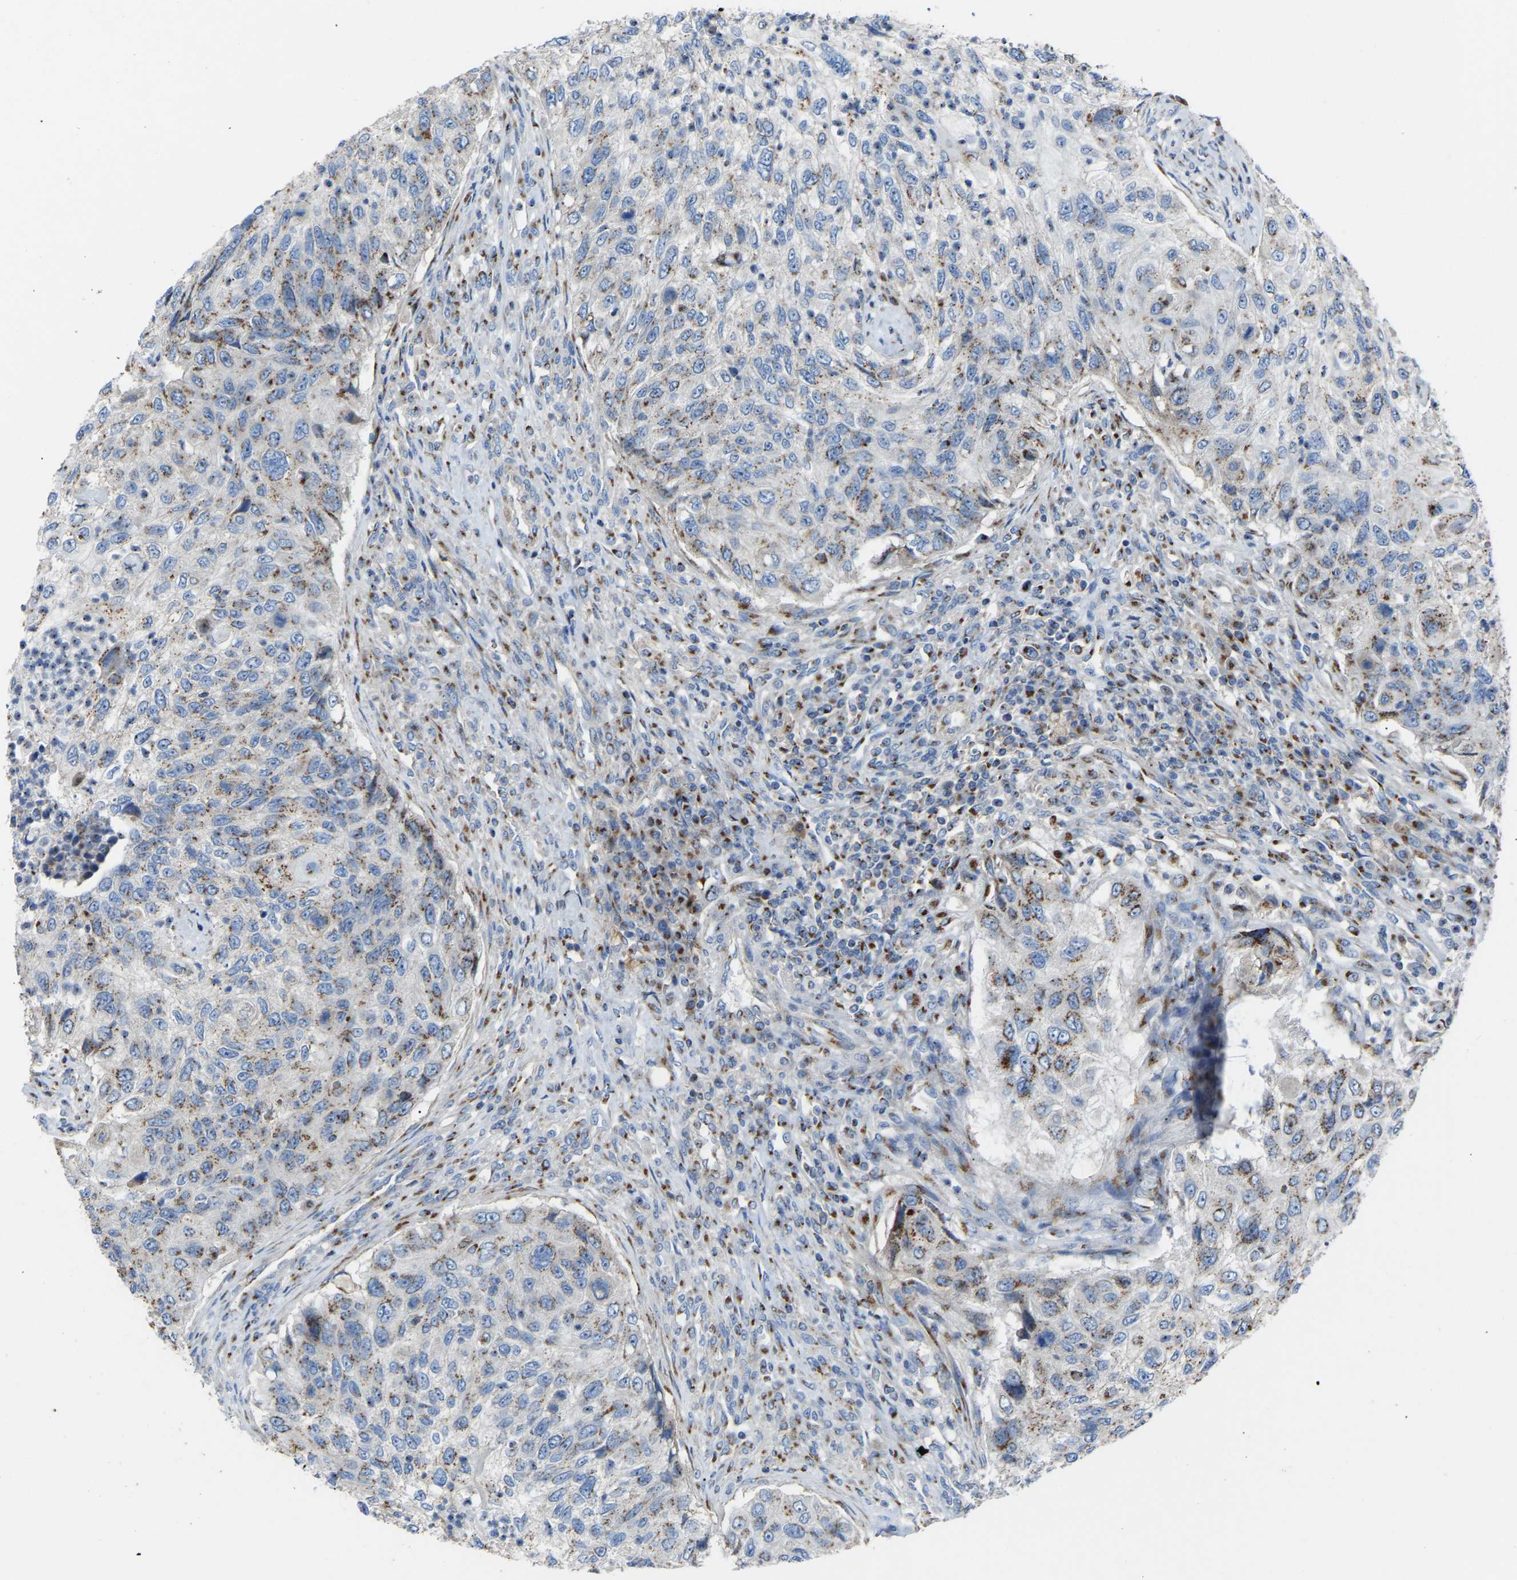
{"staining": {"intensity": "moderate", "quantity": "25%-75%", "location": "cytoplasmic/membranous"}, "tissue": "urothelial cancer", "cell_type": "Tumor cells", "image_type": "cancer", "snomed": [{"axis": "morphology", "description": "Urothelial carcinoma, High grade"}, {"axis": "topography", "description": "Urinary bladder"}], "caption": "Human urothelial carcinoma (high-grade) stained for a protein (brown) exhibits moderate cytoplasmic/membranous positive expression in approximately 25%-75% of tumor cells.", "gene": "CANT1", "patient": {"sex": "female", "age": 60}}